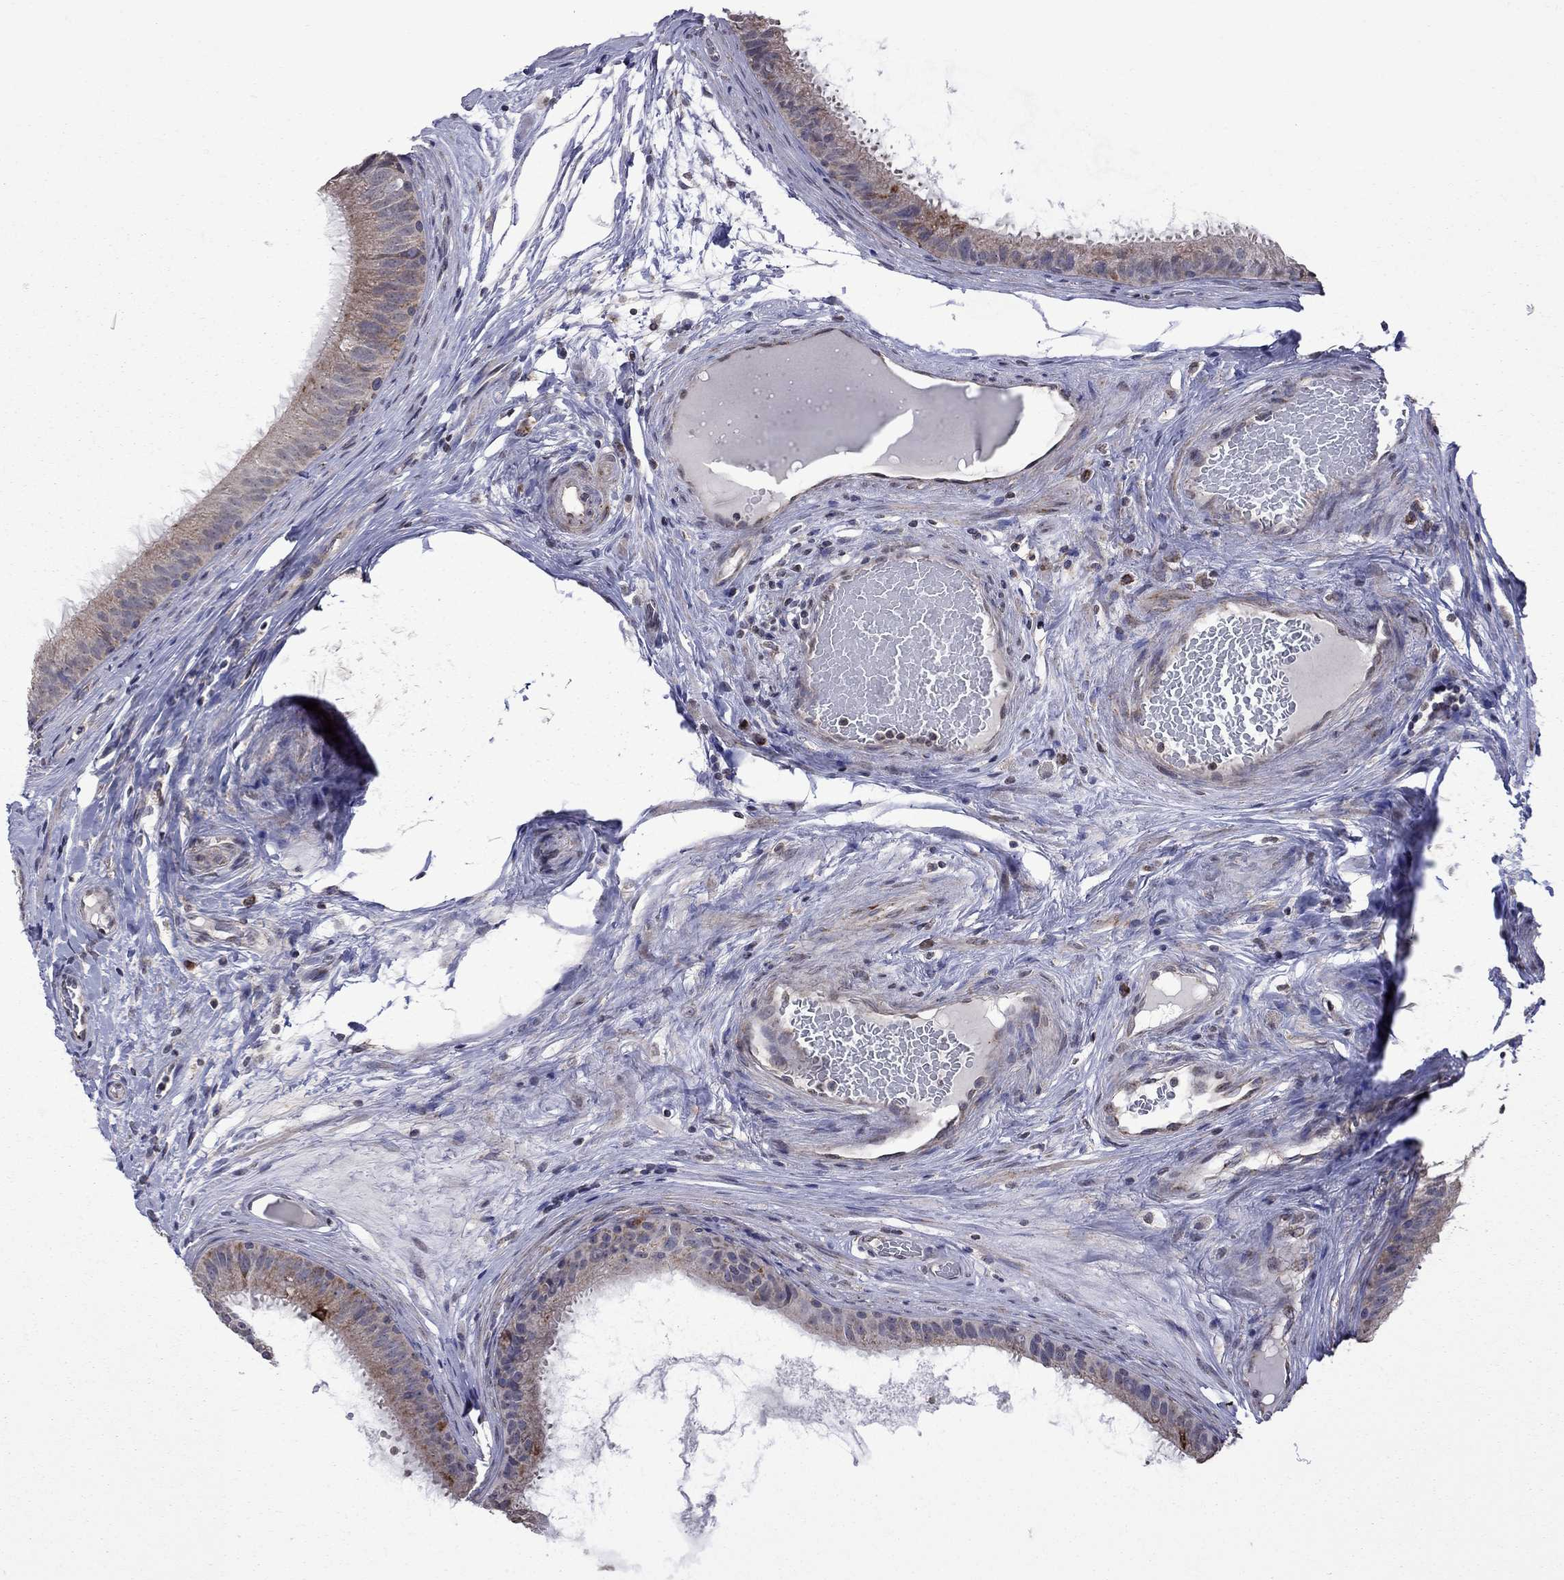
{"staining": {"intensity": "moderate", "quantity": "<25%", "location": "cytoplasmic/membranous"}, "tissue": "epididymis", "cell_type": "Glandular cells", "image_type": "normal", "snomed": [{"axis": "morphology", "description": "Normal tissue, NOS"}, {"axis": "topography", "description": "Epididymis"}], "caption": "IHC histopathology image of benign epididymis: human epididymis stained using IHC displays low levels of moderate protein expression localized specifically in the cytoplasmic/membranous of glandular cells, appearing as a cytoplasmic/membranous brown color.", "gene": "NDUFB1", "patient": {"sex": "male", "age": 59}}